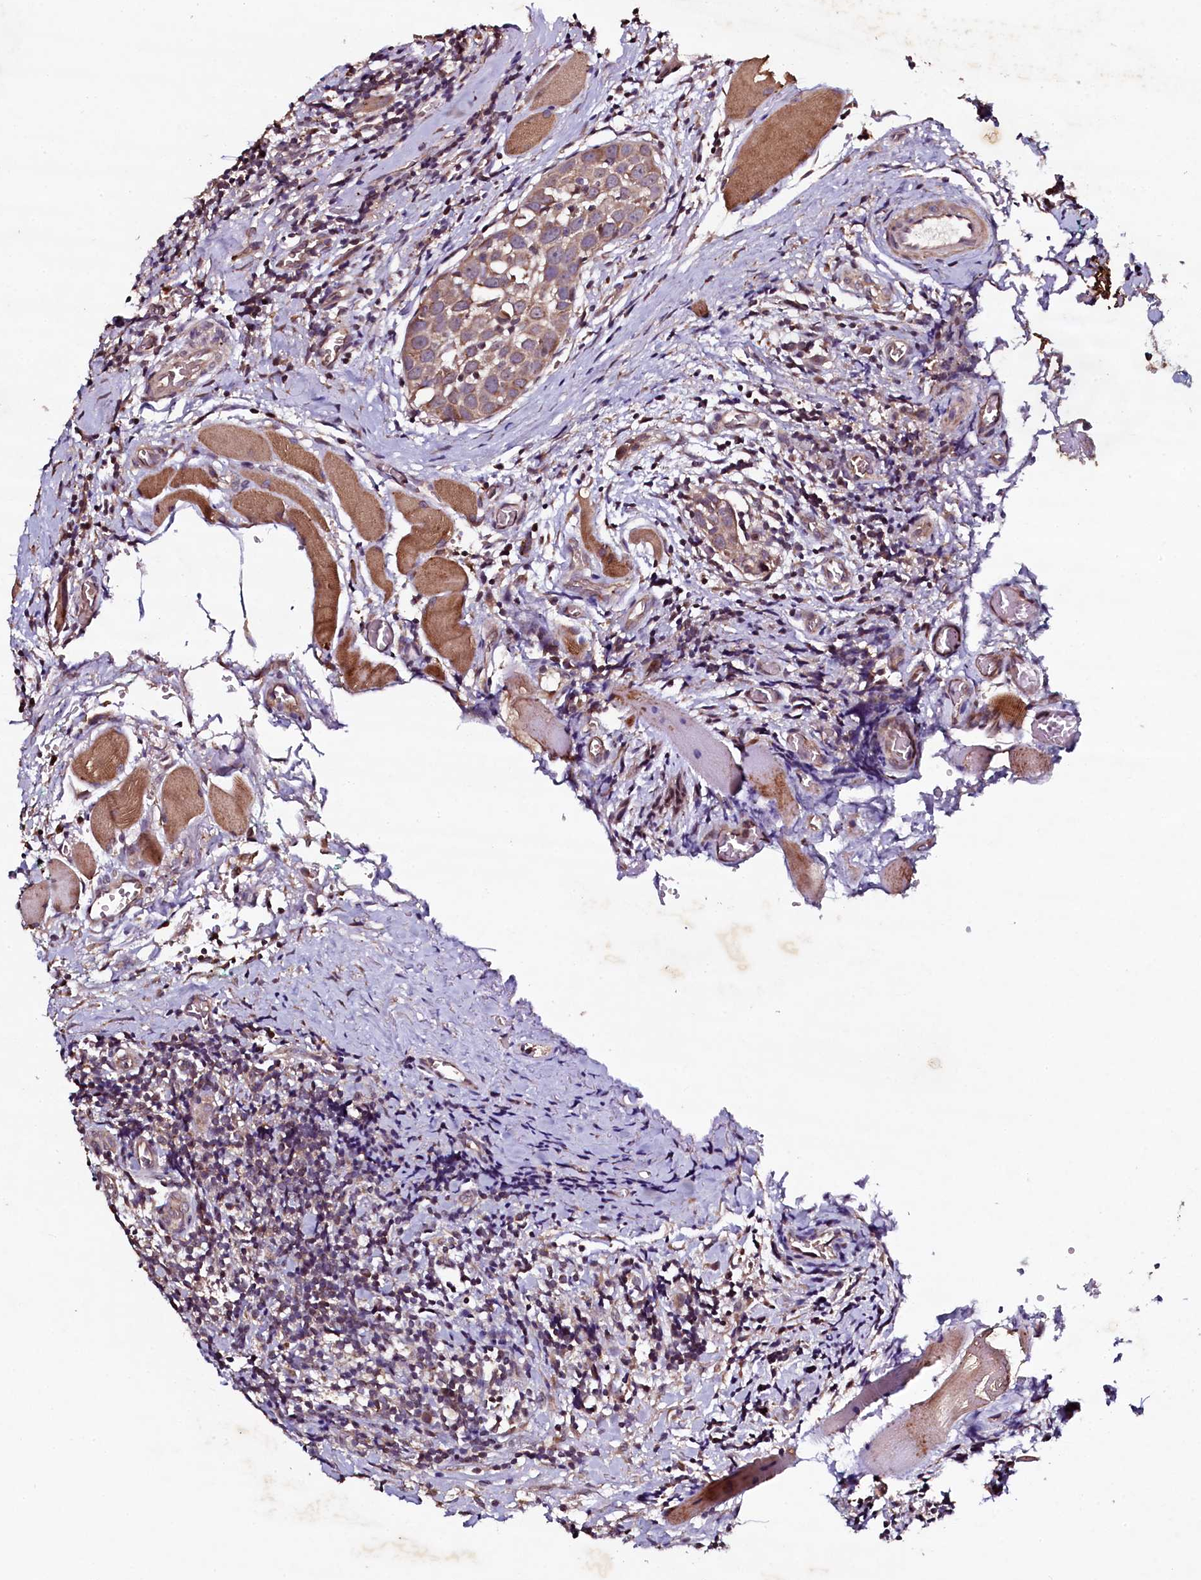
{"staining": {"intensity": "moderate", "quantity": ">75%", "location": "cytoplasmic/membranous"}, "tissue": "head and neck cancer", "cell_type": "Tumor cells", "image_type": "cancer", "snomed": [{"axis": "morphology", "description": "Squamous cell carcinoma, NOS"}, {"axis": "topography", "description": "Oral tissue"}, {"axis": "topography", "description": "Head-Neck"}], "caption": "Head and neck cancer tissue shows moderate cytoplasmic/membranous staining in about >75% of tumor cells", "gene": "SEC24C", "patient": {"sex": "female", "age": 50}}